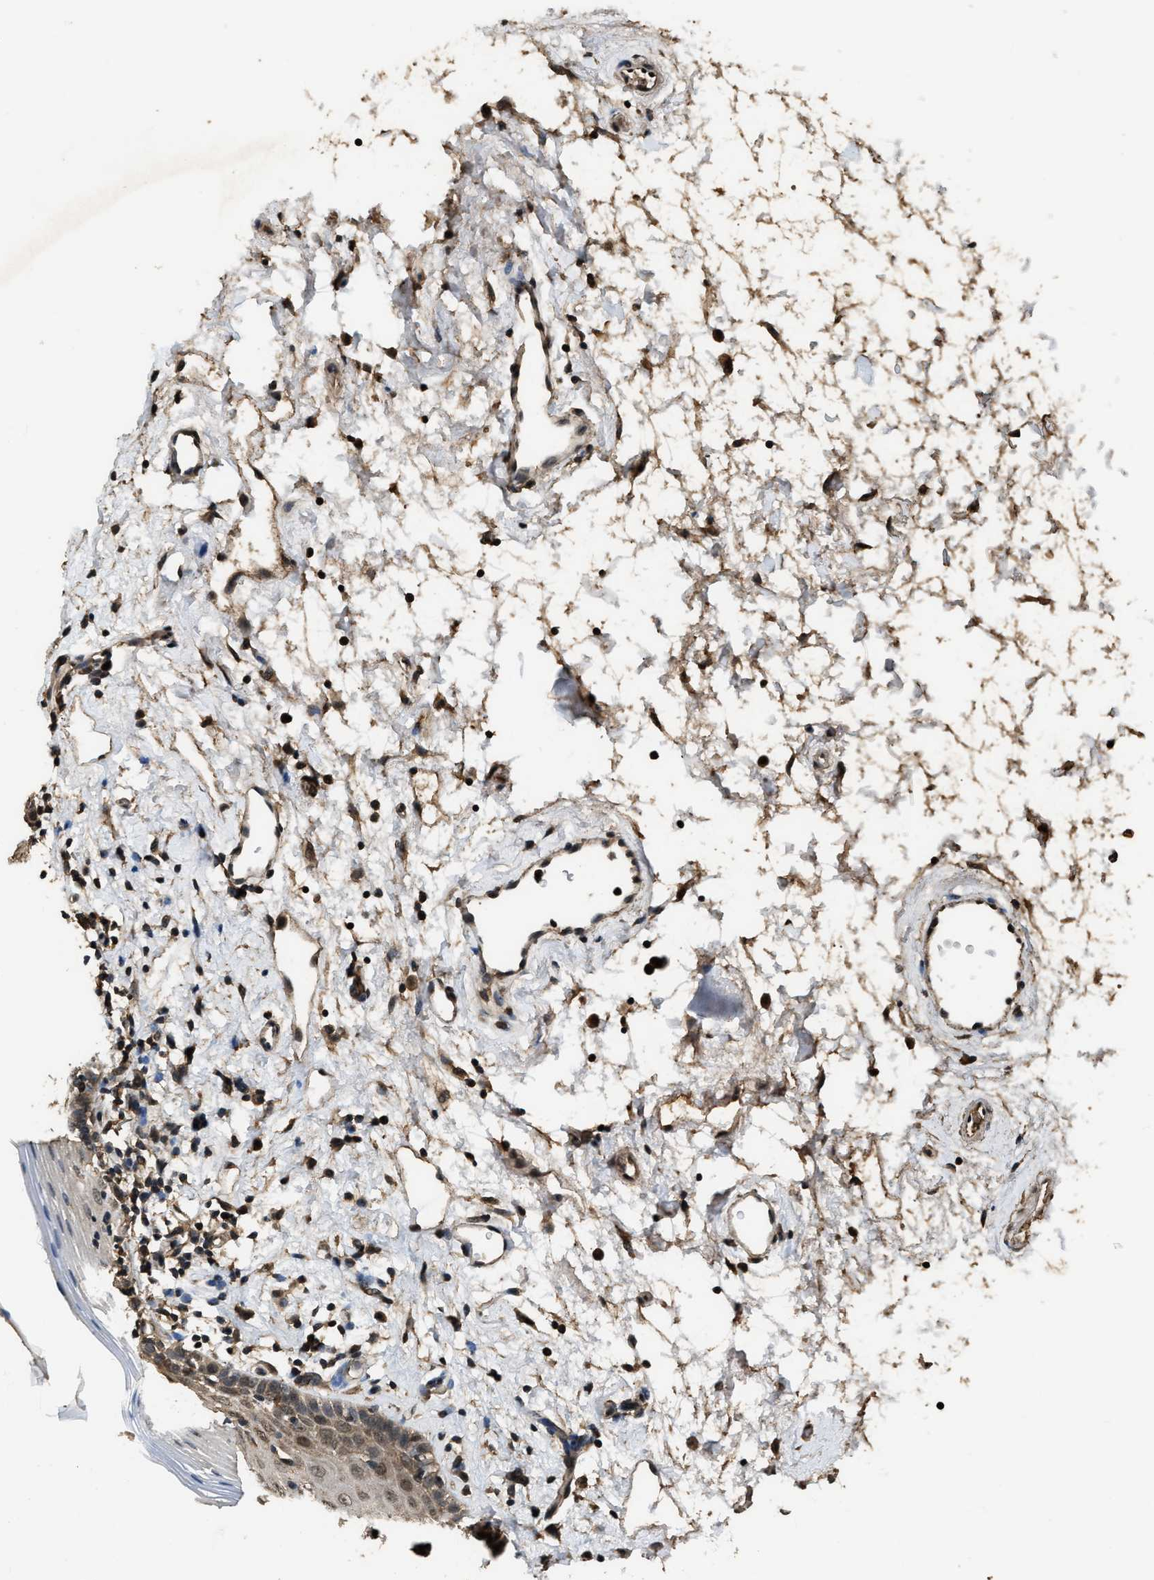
{"staining": {"intensity": "moderate", "quantity": ">75%", "location": "cytoplasmic/membranous,nuclear"}, "tissue": "oral mucosa", "cell_type": "Squamous epithelial cells", "image_type": "normal", "snomed": [{"axis": "morphology", "description": "Normal tissue, NOS"}, {"axis": "topography", "description": "Oral tissue"}], "caption": "A micrograph of oral mucosa stained for a protein reveals moderate cytoplasmic/membranous,nuclear brown staining in squamous epithelial cells. The staining was performed using DAB, with brown indicating positive protein expression. Nuclei are stained blue with hematoxylin.", "gene": "DENND6B", "patient": {"sex": "male", "age": 66}}